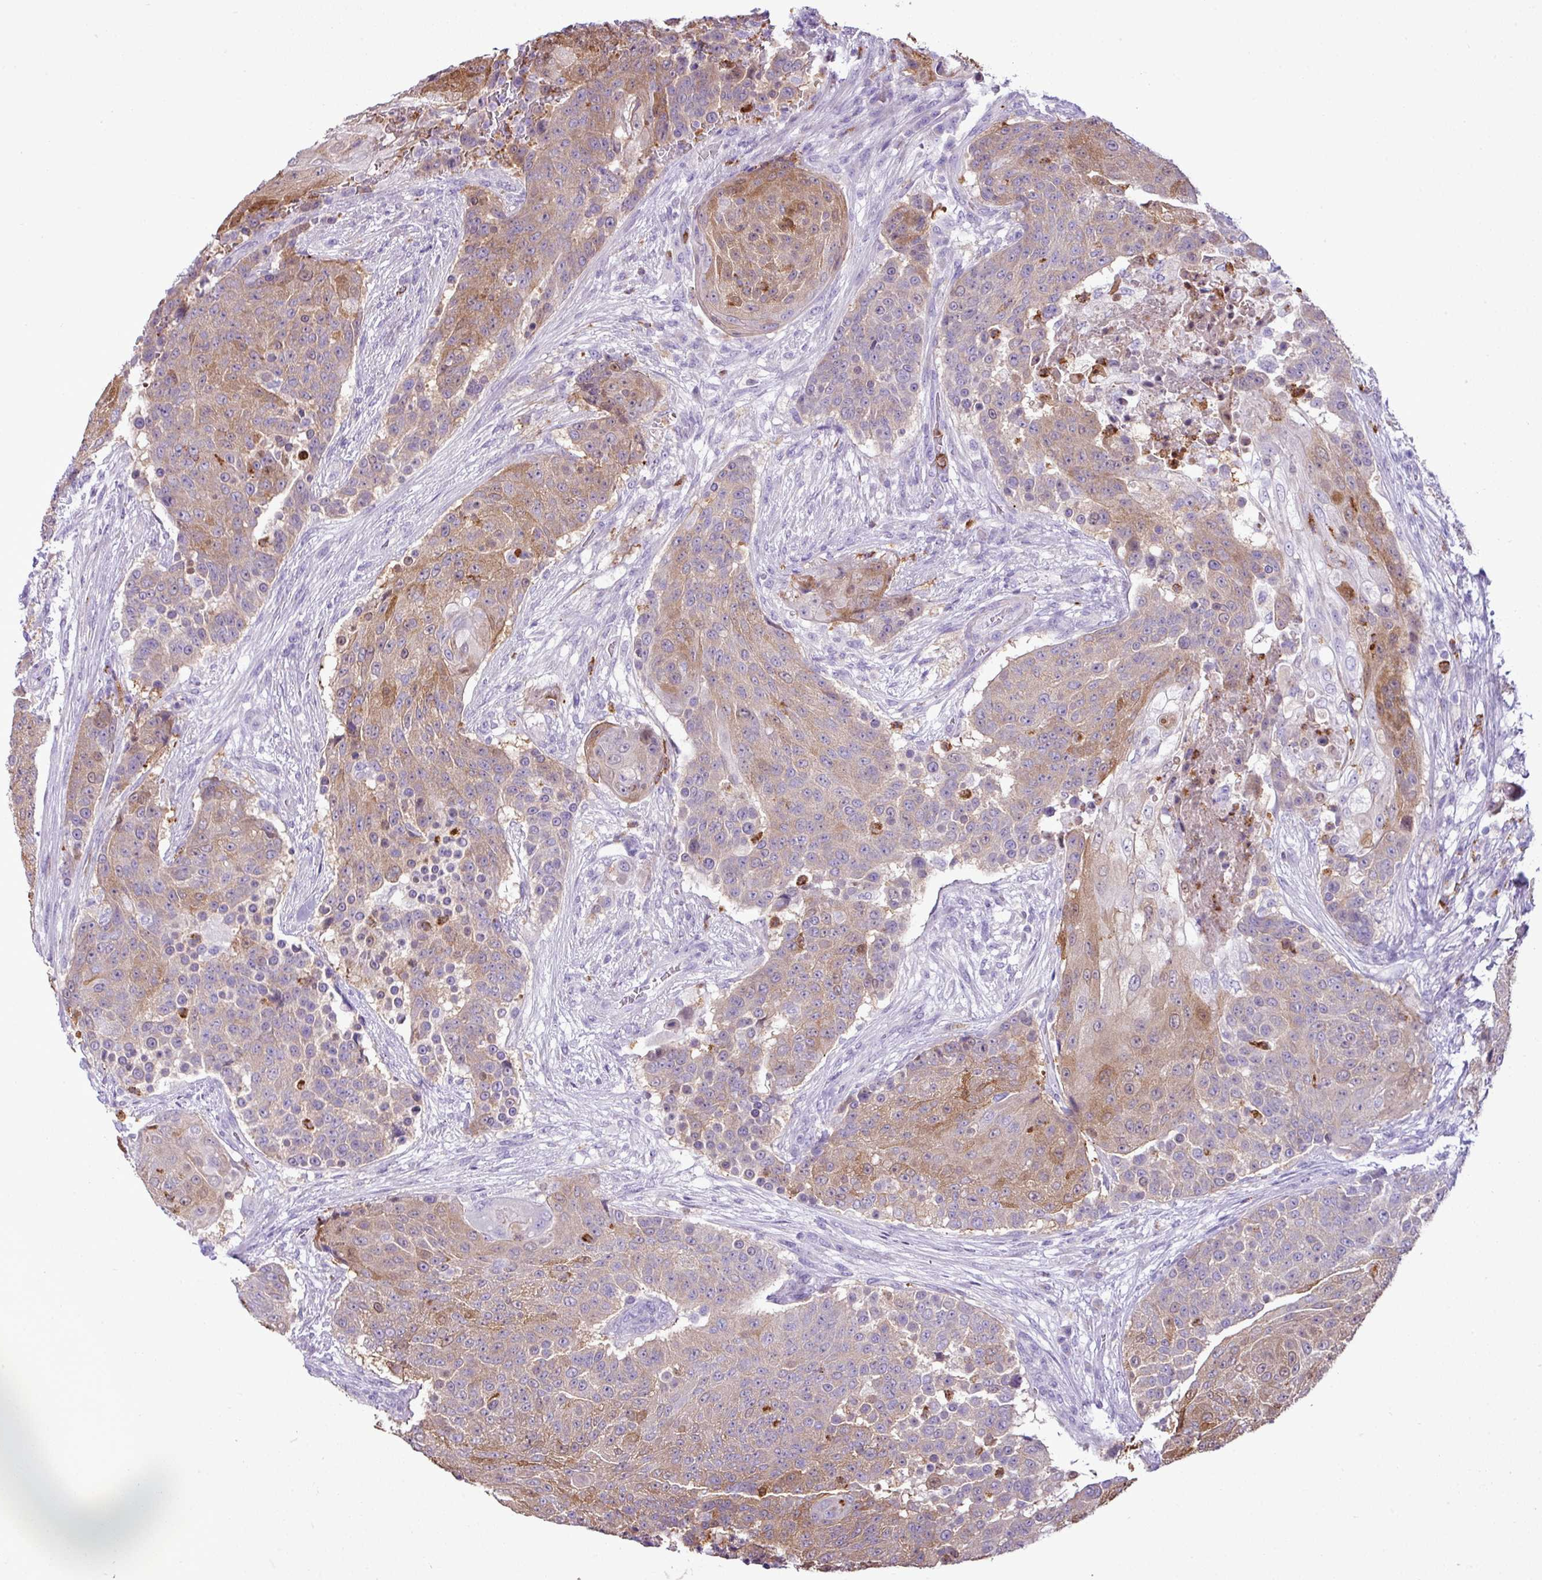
{"staining": {"intensity": "moderate", "quantity": "25%-75%", "location": "cytoplasmic/membranous"}, "tissue": "urothelial cancer", "cell_type": "Tumor cells", "image_type": "cancer", "snomed": [{"axis": "morphology", "description": "Urothelial carcinoma, High grade"}, {"axis": "topography", "description": "Urinary bladder"}], "caption": "Immunohistochemistry photomicrograph of neoplastic tissue: high-grade urothelial carcinoma stained using immunohistochemistry displays medium levels of moderate protein expression localized specifically in the cytoplasmic/membranous of tumor cells, appearing as a cytoplasmic/membranous brown color.", "gene": "ZSCAN5A", "patient": {"sex": "female", "age": 63}}